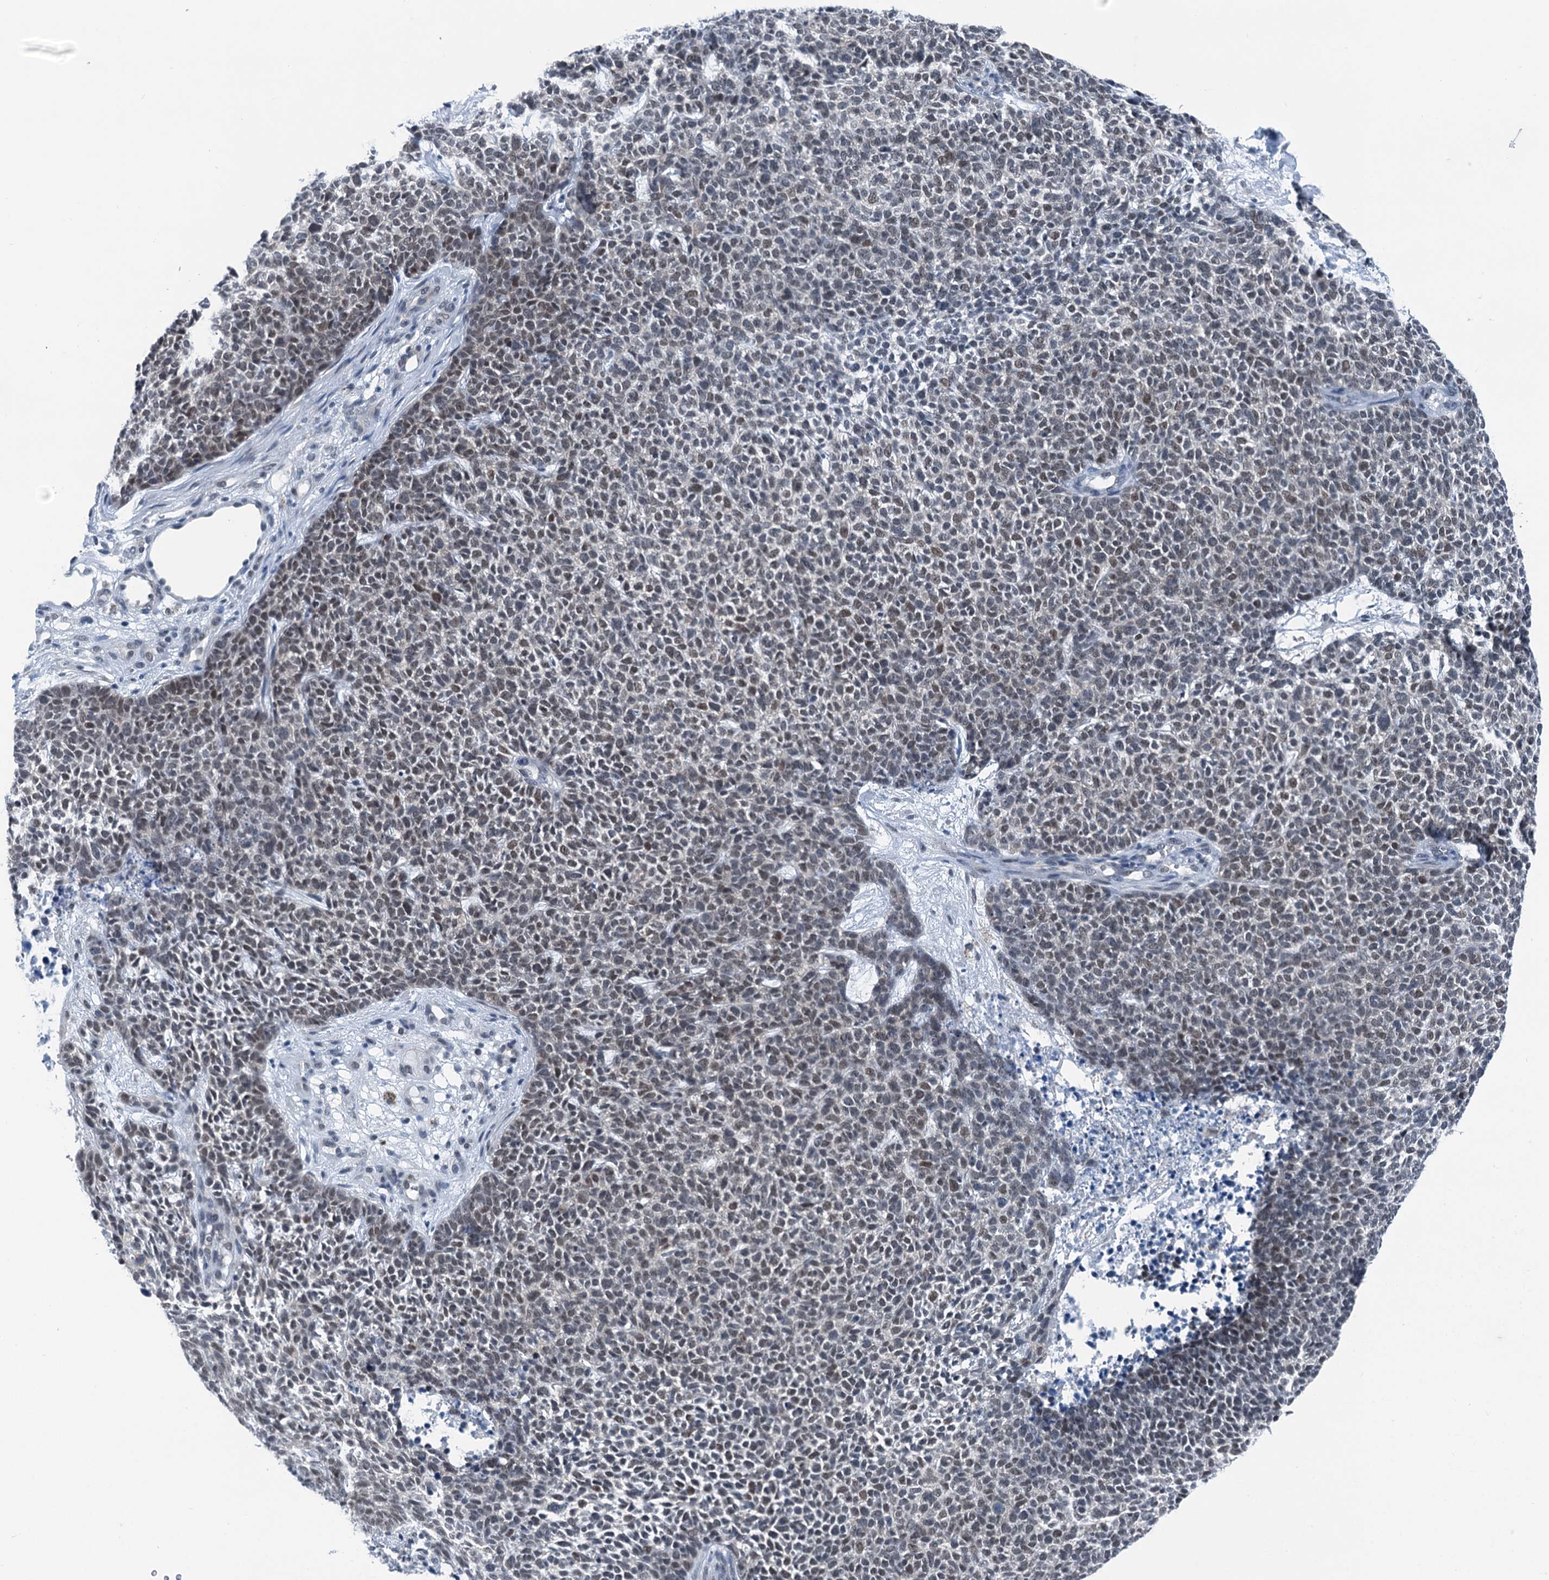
{"staining": {"intensity": "moderate", "quantity": "25%-75%", "location": "nuclear"}, "tissue": "skin cancer", "cell_type": "Tumor cells", "image_type": "cancer", "snomed": [{"axis": "morphology", "description": "Basal cell carcinoma"}, {"axis": "topography", "description": "Skin"}], "caption": "An IHC photomicrograph of neoplastic tissue is shown. Protein staining in brown shows moderate nuclear positivity in skin cancer (basal cell carcinoma) within tumor cells.", "gene": "TRPT1", "patient": {"sex": "female", "age": 84}}